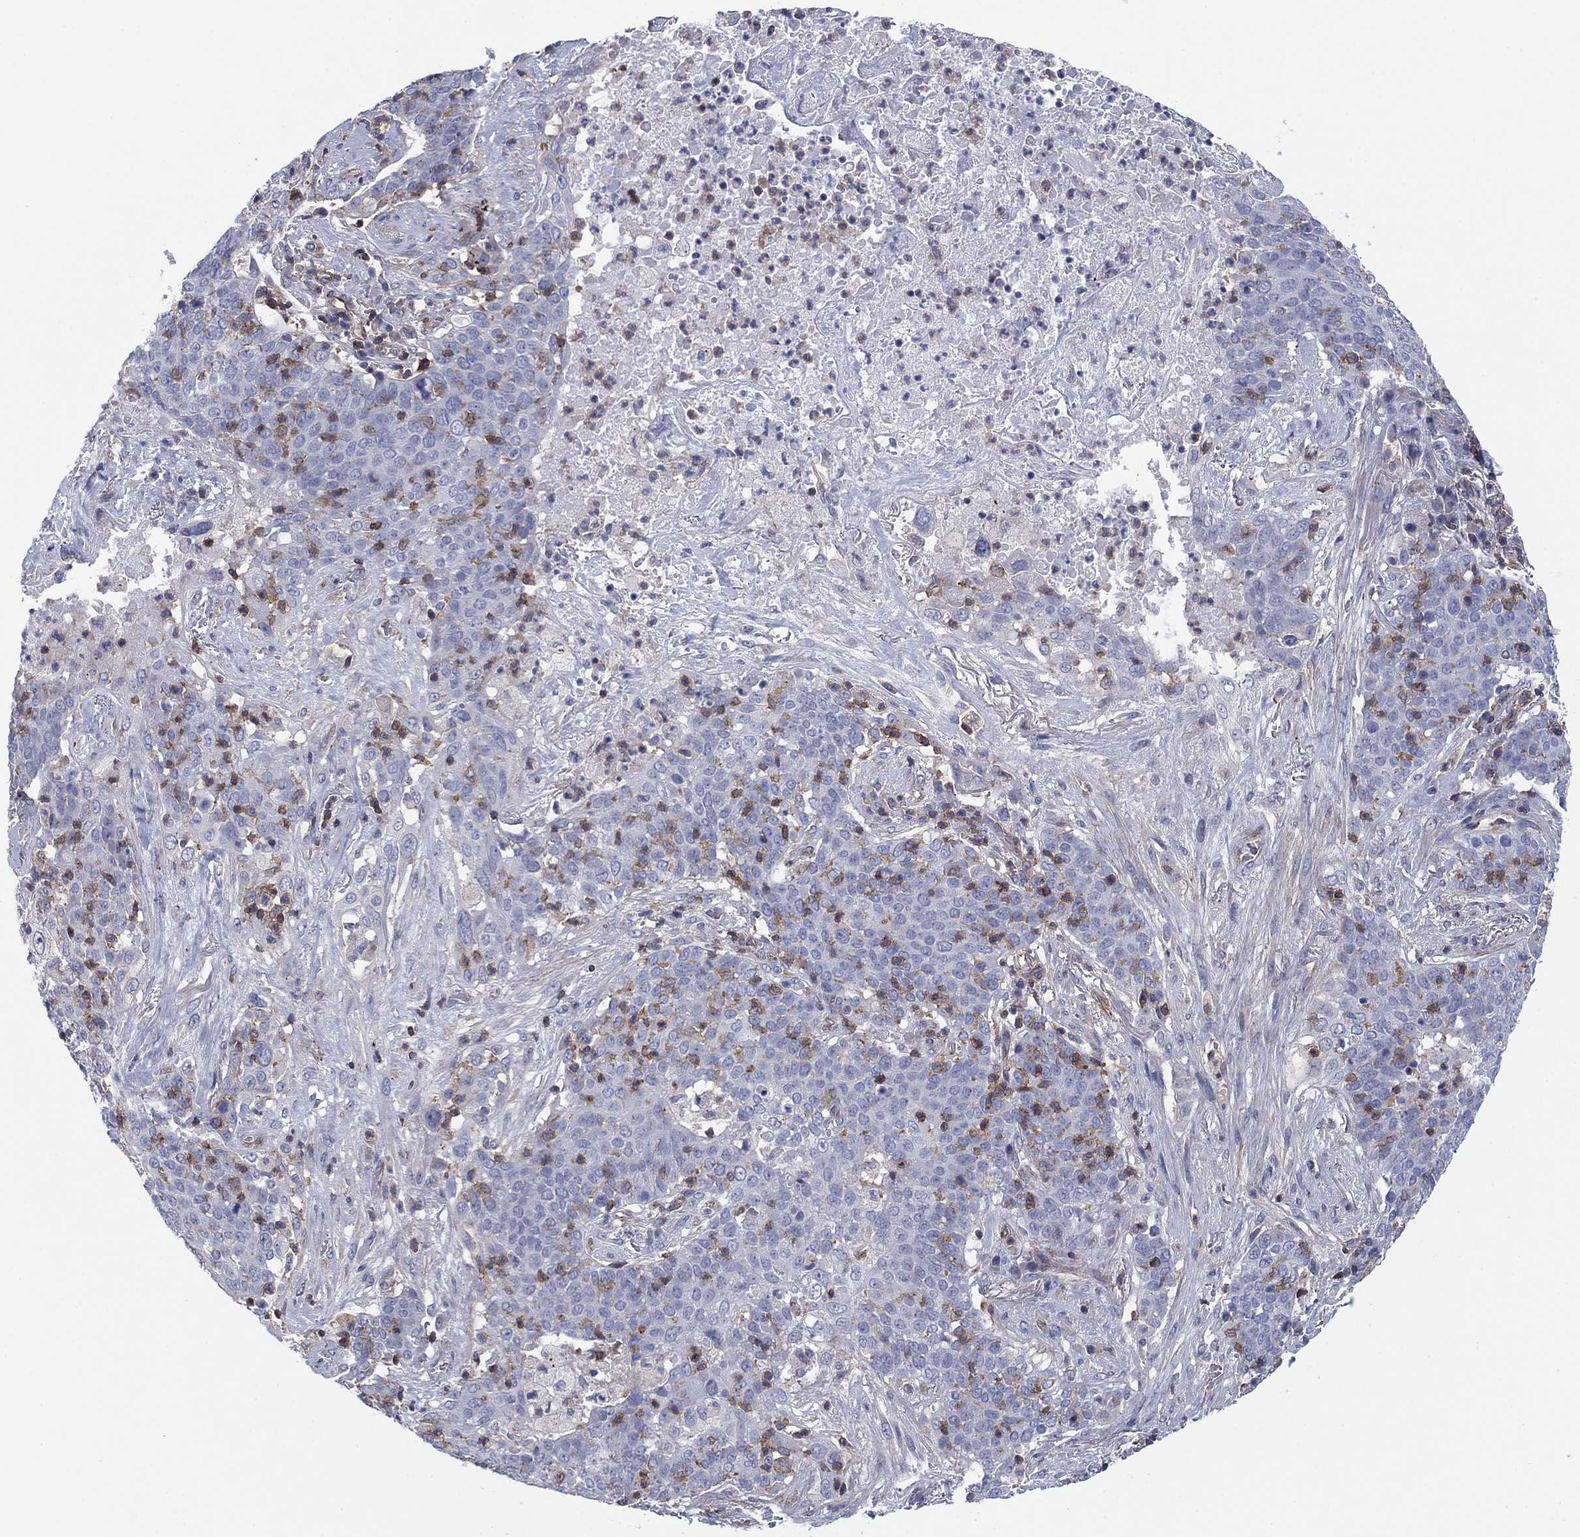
{"staining": {"intensity": "negative", "quantity": "none", "location": "none"}, "tissue": "lung cancer", "cell_type": "Tumor cells", "image_type": "cancer", "snomed": [{"axis": "morphology", "description": "Squamous cell carcinoma, NOS"}, {"axis": "topography", "description": "Lung"}], "caption": "IHC histopathology image of neoplastic tissue: human lung cancer (squamous cell carcinoma) stained with DAB shows no significant protein positivity in tumor cells.", "gene": "PSD4", "patient": {"sex": "male", "age": 82}}